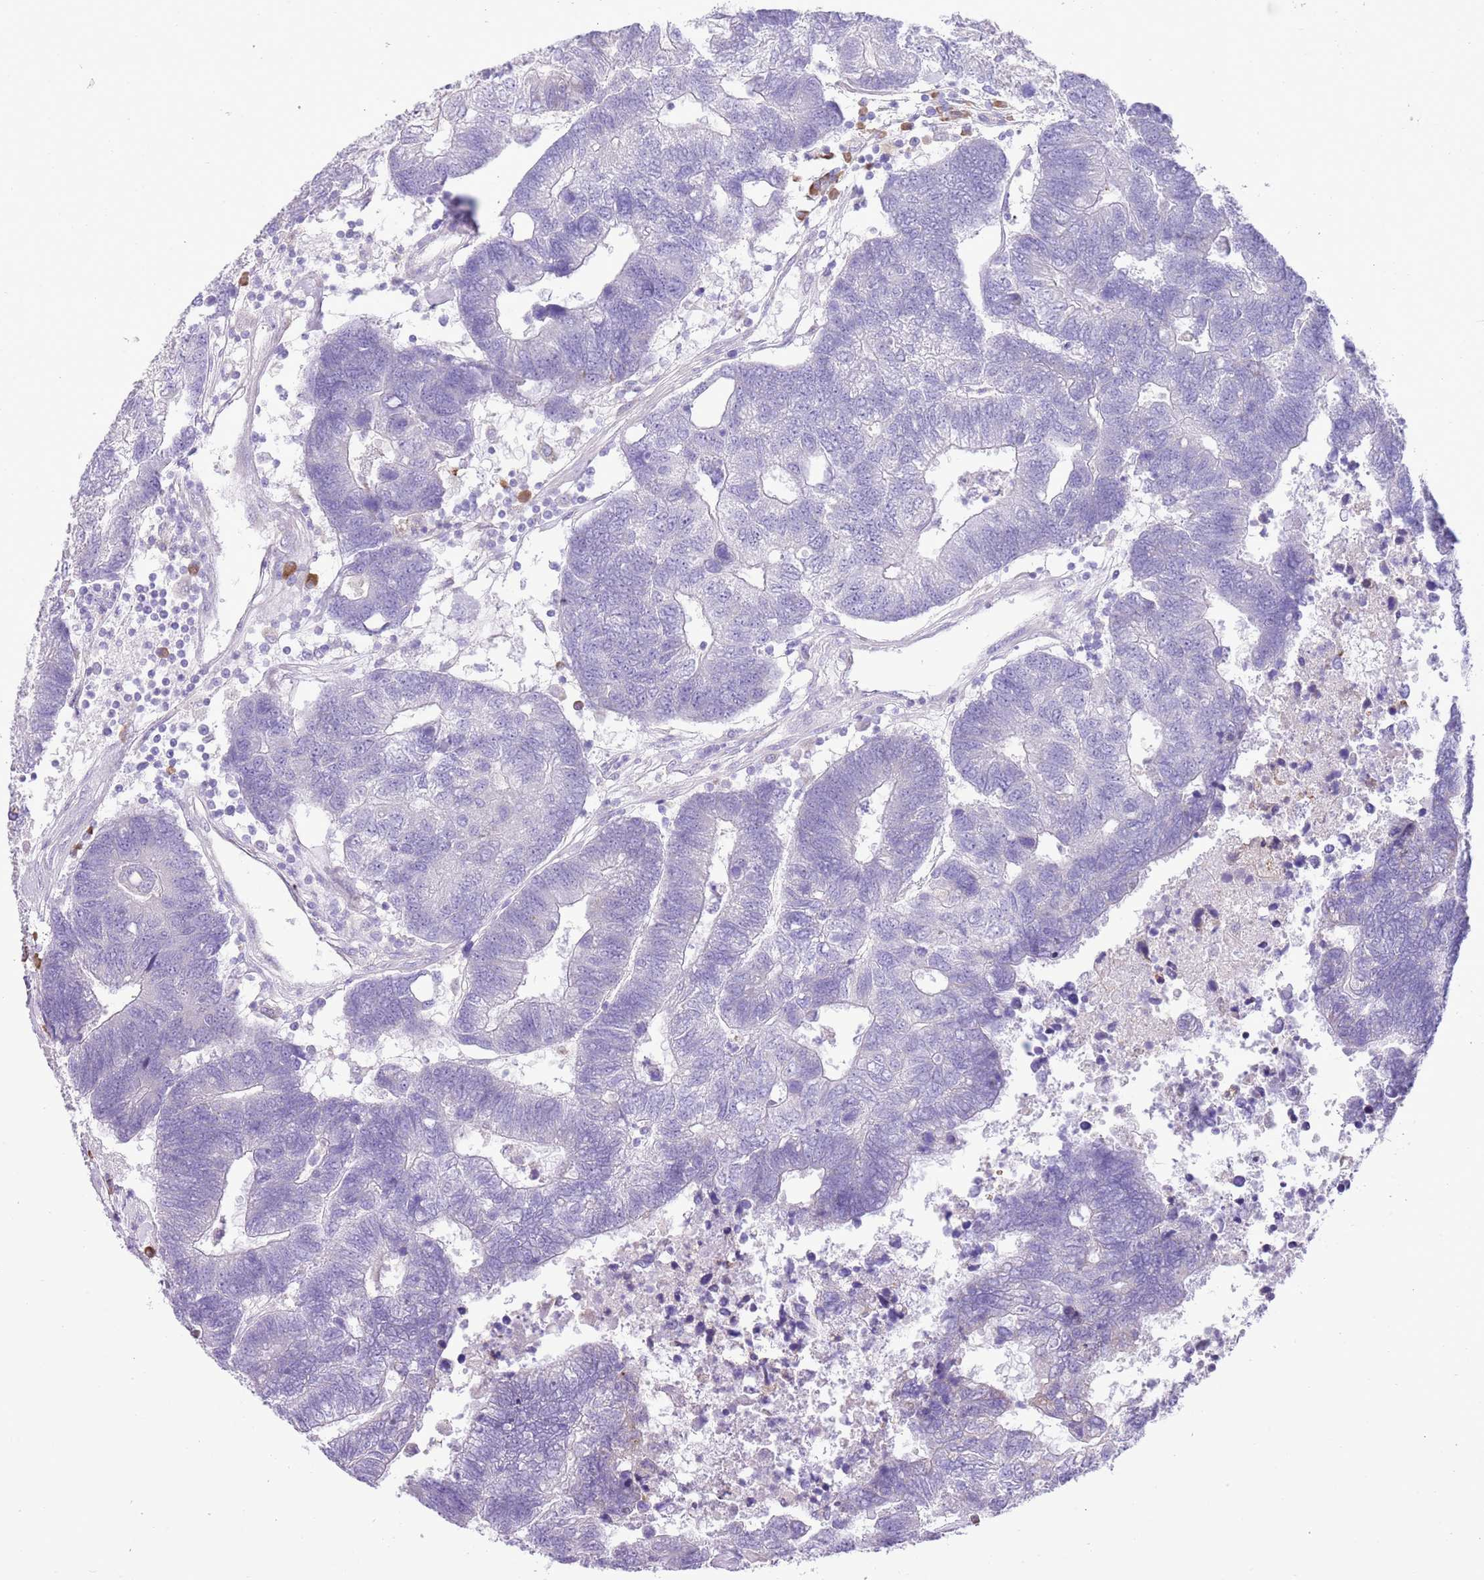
{"staining": {"intensity": "negative", "quantity": "none", "location": "none"}, "tissue": "colorectal cancer", "cell_type": "Tumor cells", "image_type": "cancer", "snomed": [{"axis": "morphology", "description": "Adenocarcinoma, NOS"}, {"axis": "topography", "description": "Colon"}], "caption": "This is an IHC micrograph of adenocarcinoma (colorectal). There is no expression in tumor cells.", "gene": "AAR2", "patient": {"sex": "female", "age": 48}}